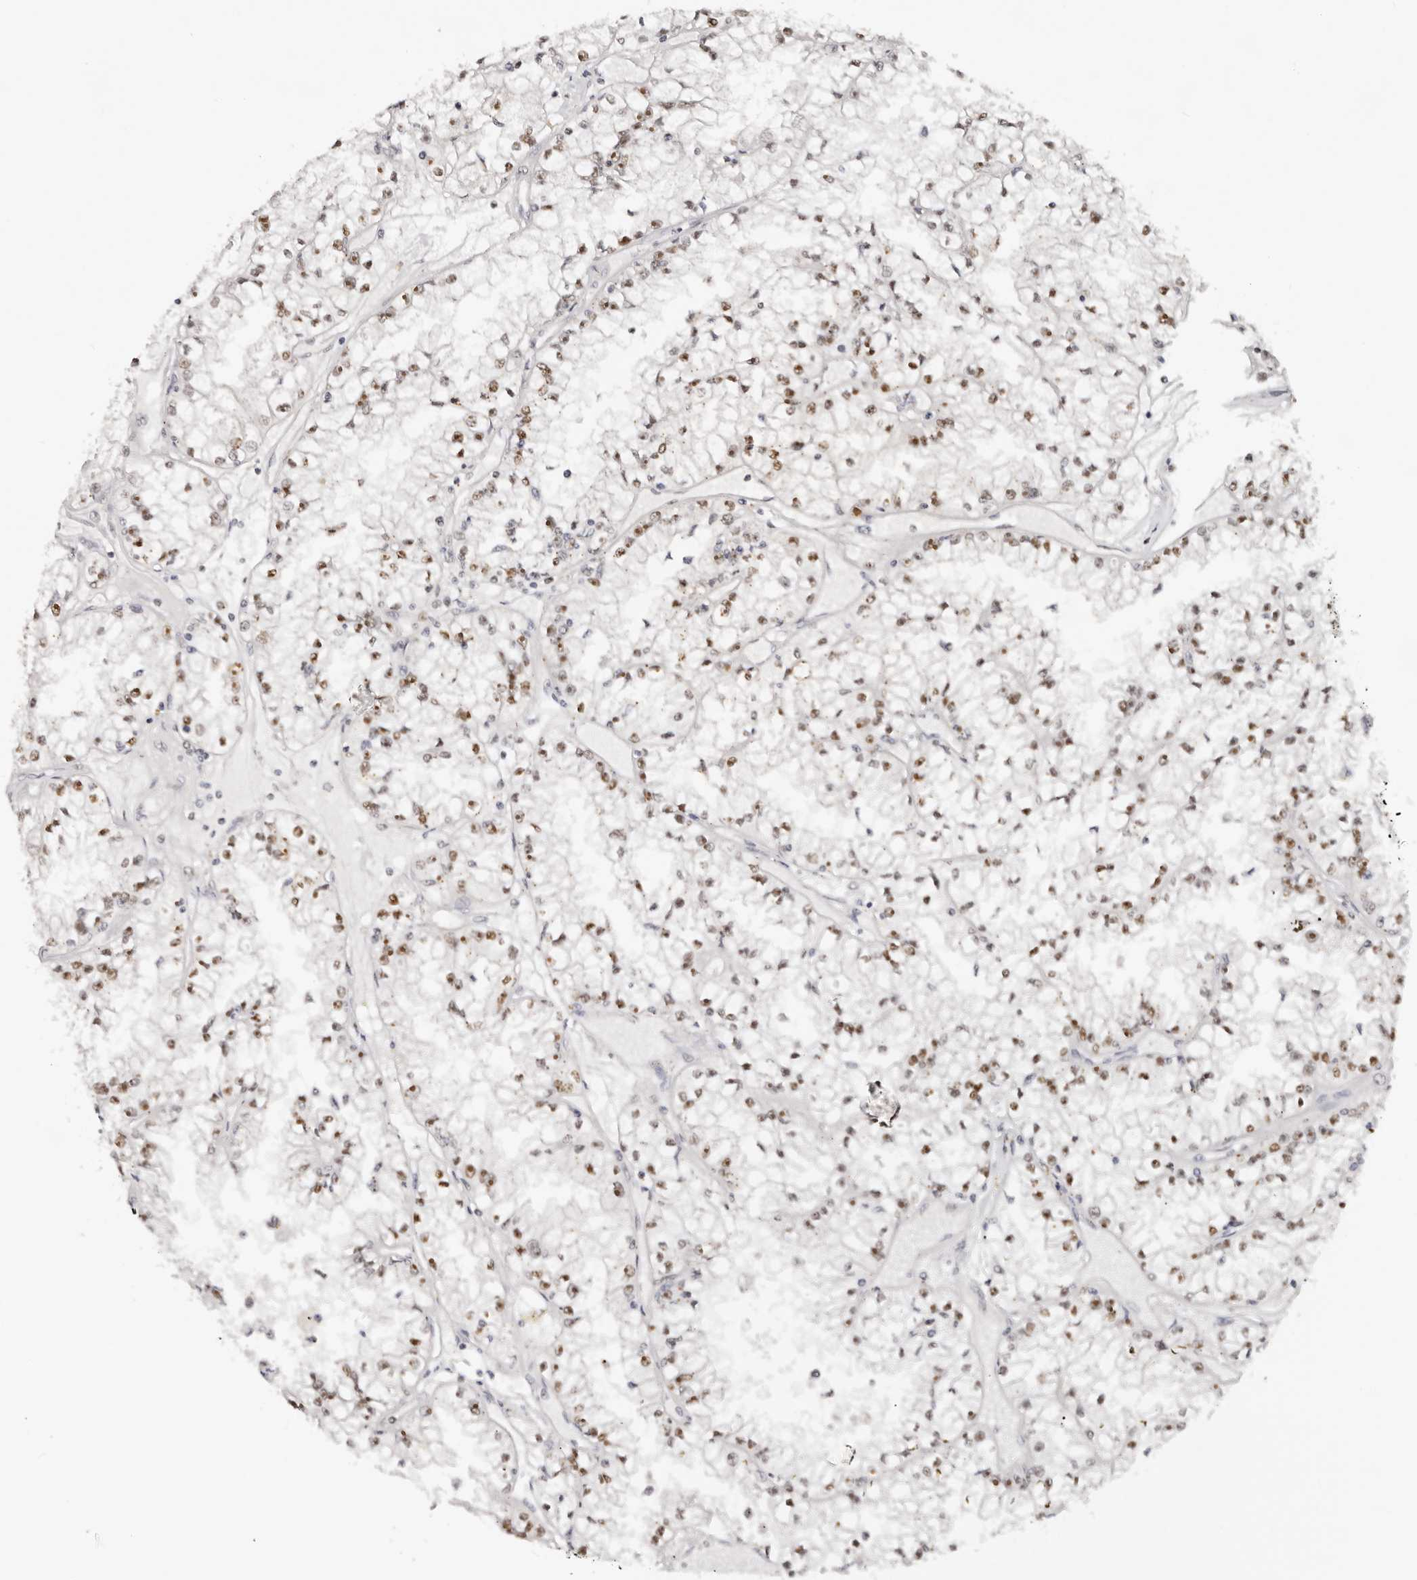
{"staining": {"intensity": "weak", "quantity": "25%-75%", "location": "nuclear"}, "tissue": "renal cancer", "cell_type": "Tumor cells", "image_type": "cancer", "snomed": [{"axis": "morphology", "description": "Adenocarcinoma, NOS"}, {"axis": "topography", "description": "Kidney"}], "caption": "A brown stain highlights weak nuclear positivity of a protein in human adenocarcinoma (renal) tumor cells. The protein of interest is shown in brown color, while the nuclei are stained blue.", "gene": "IQGAP3", "patient": {"sex": "male", "age": 56}}